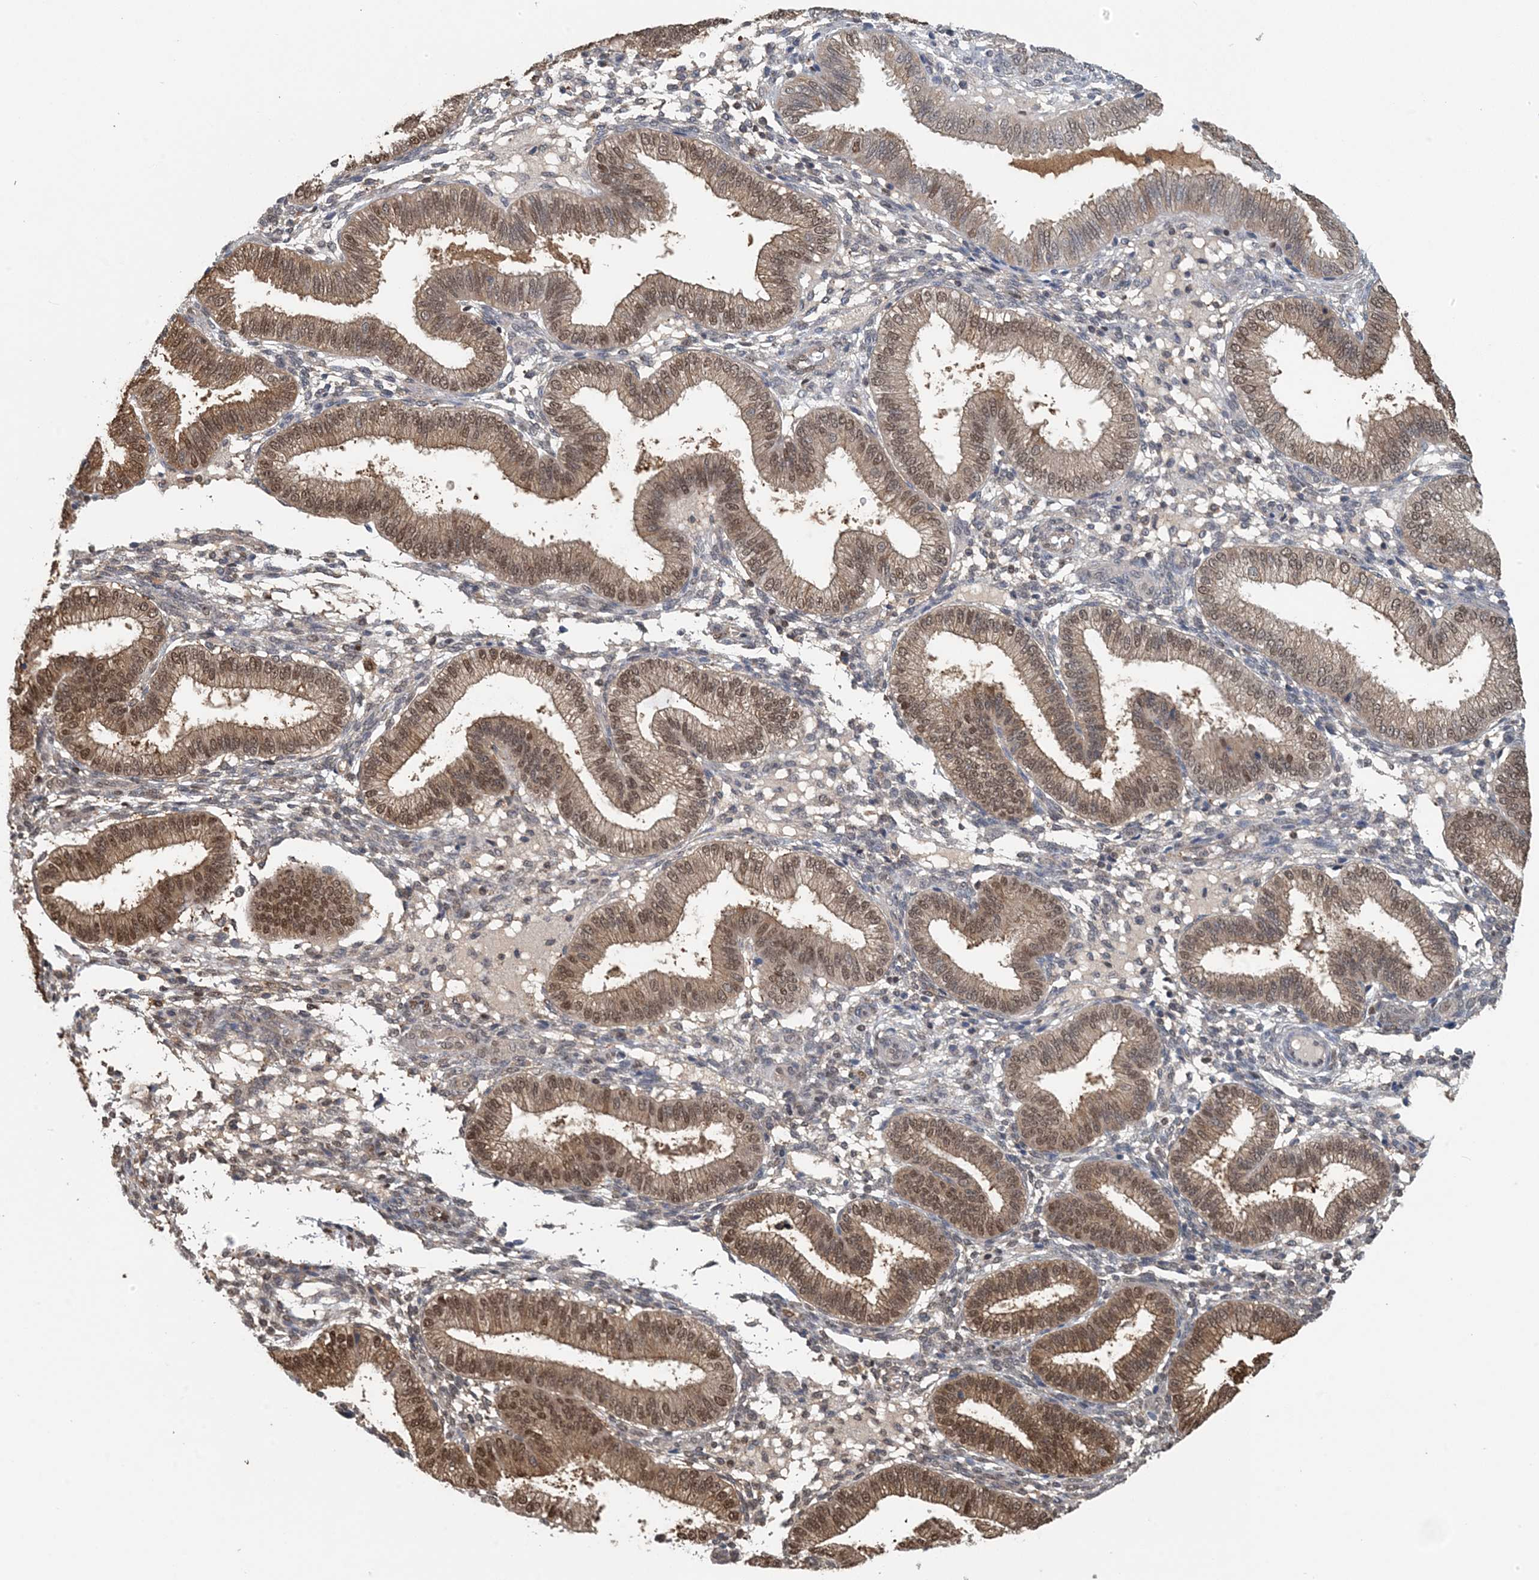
{"staining": {"intensity": "moderate", "quantity": "25%-75%", "location": "nuclear"}, "tissue": "endometrium", "cell_type": "Cells in endometrial stroma", "image_type": "normal", "snomed": [{"axis": "morphology", "description": "Normal tissue, NOS"}, {"axis": "topography", "description": "Endometrium"}], "caption": "This photomicrograph shows IHC staining of unremarkable human endometrium, with medium moderate nuclear staining in approximately 25%-75% of cells in endometrial stroma.", "gene": "HIKESHI", "patient": {"sex": "female", "age": 39}}